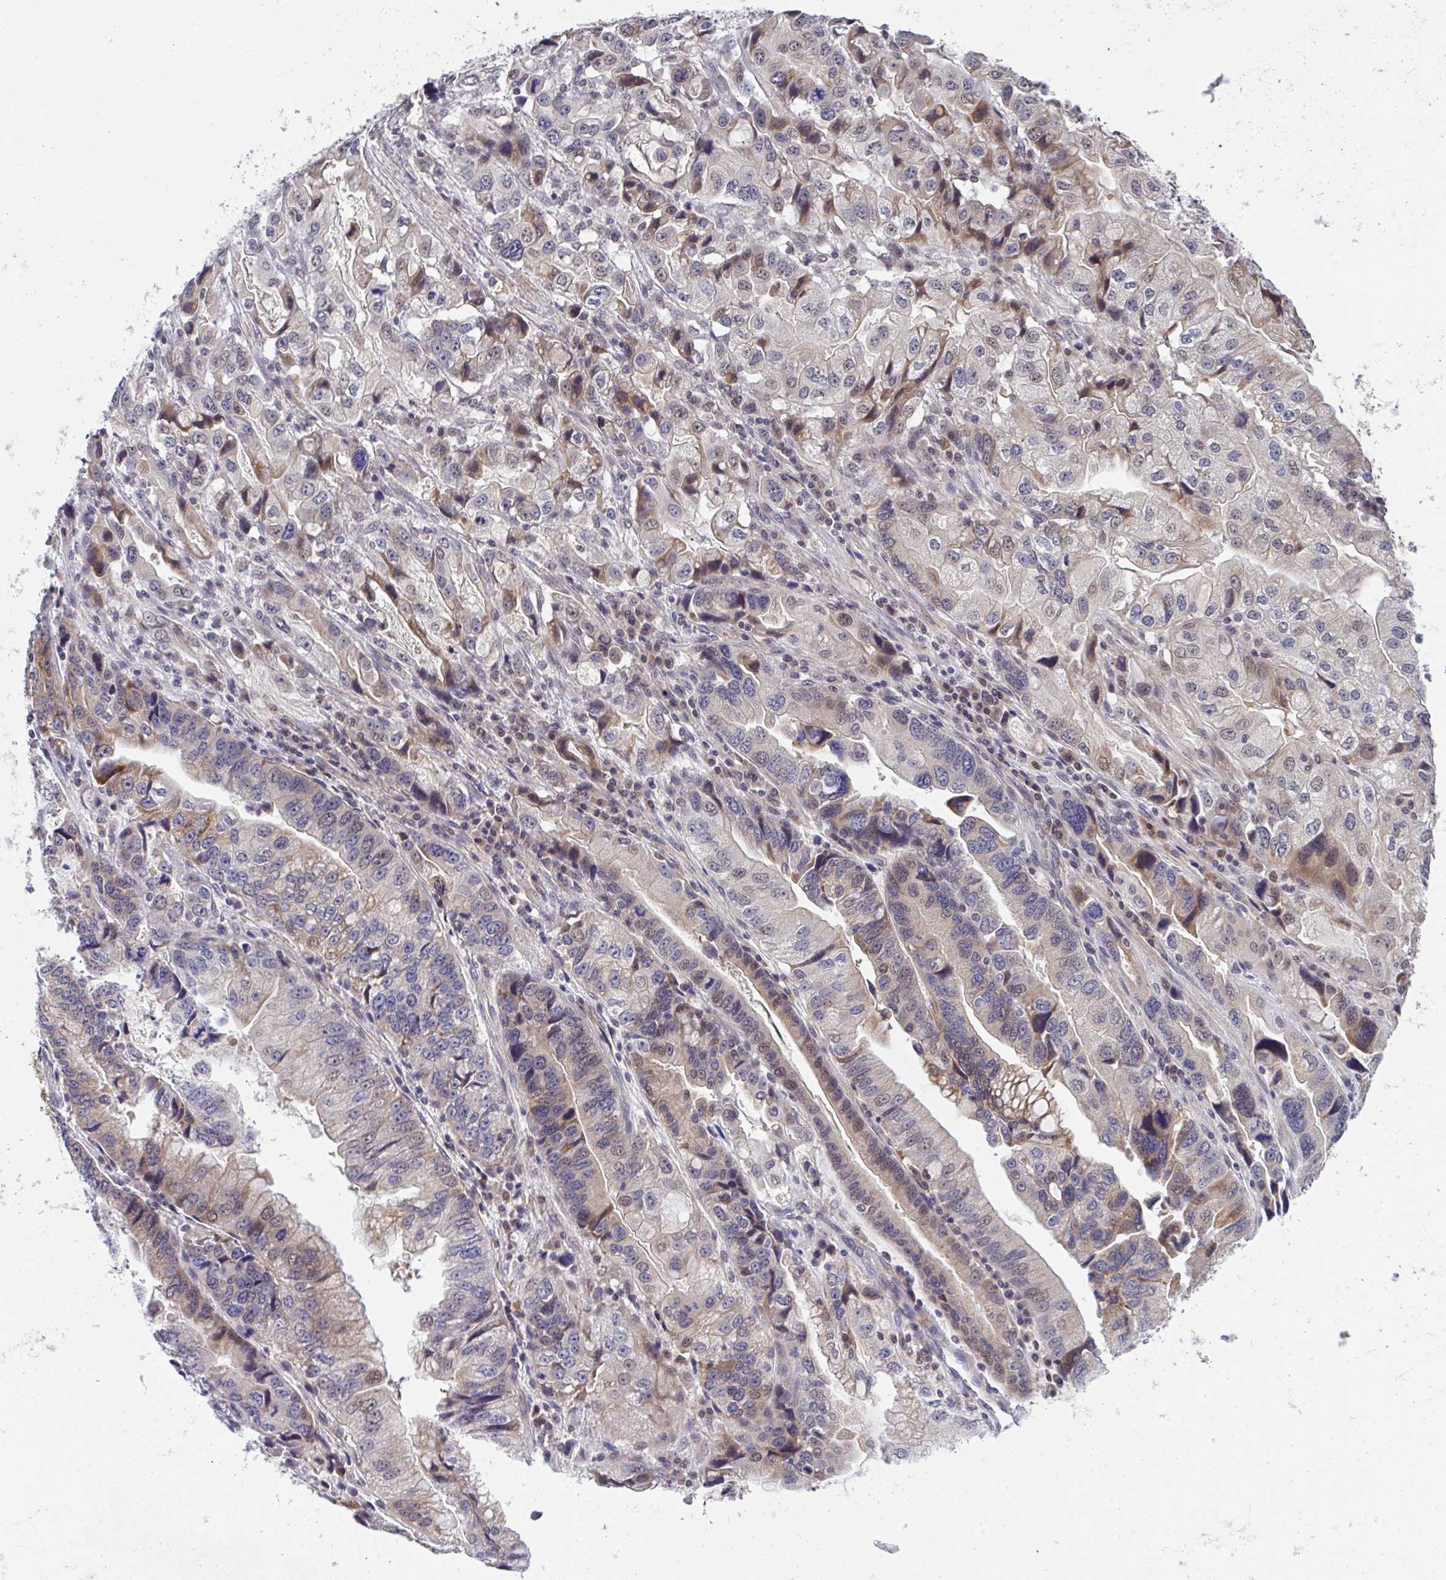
{"staining": {"intensity": "moderate", "quantity": "25%-75%", "location": "cytoplasmic/membranous,nuclear"}, "tissue": "stomach cancer", "cell_type": "Tumor cells", "image_type": "cancer", "snomed": [{"axis": "morphology", "description": "Adenocarcinoma, NOS"}, {"axis": "topography", "description": "Stomach, lower"}], "caption": "Moderate cytoplasmic/membranous and nuclear protein staining is appreciated in approximately 25%-75% of tumor cells in stomach cancer. (Stains: DAB (3,3'-diaminobenzidine) in brown, nuclei in blue, Microscopy: brightfield microscopy at high magnification).", "gene": "C9orf64", "patient": {"sex": "female", "age": 93}}